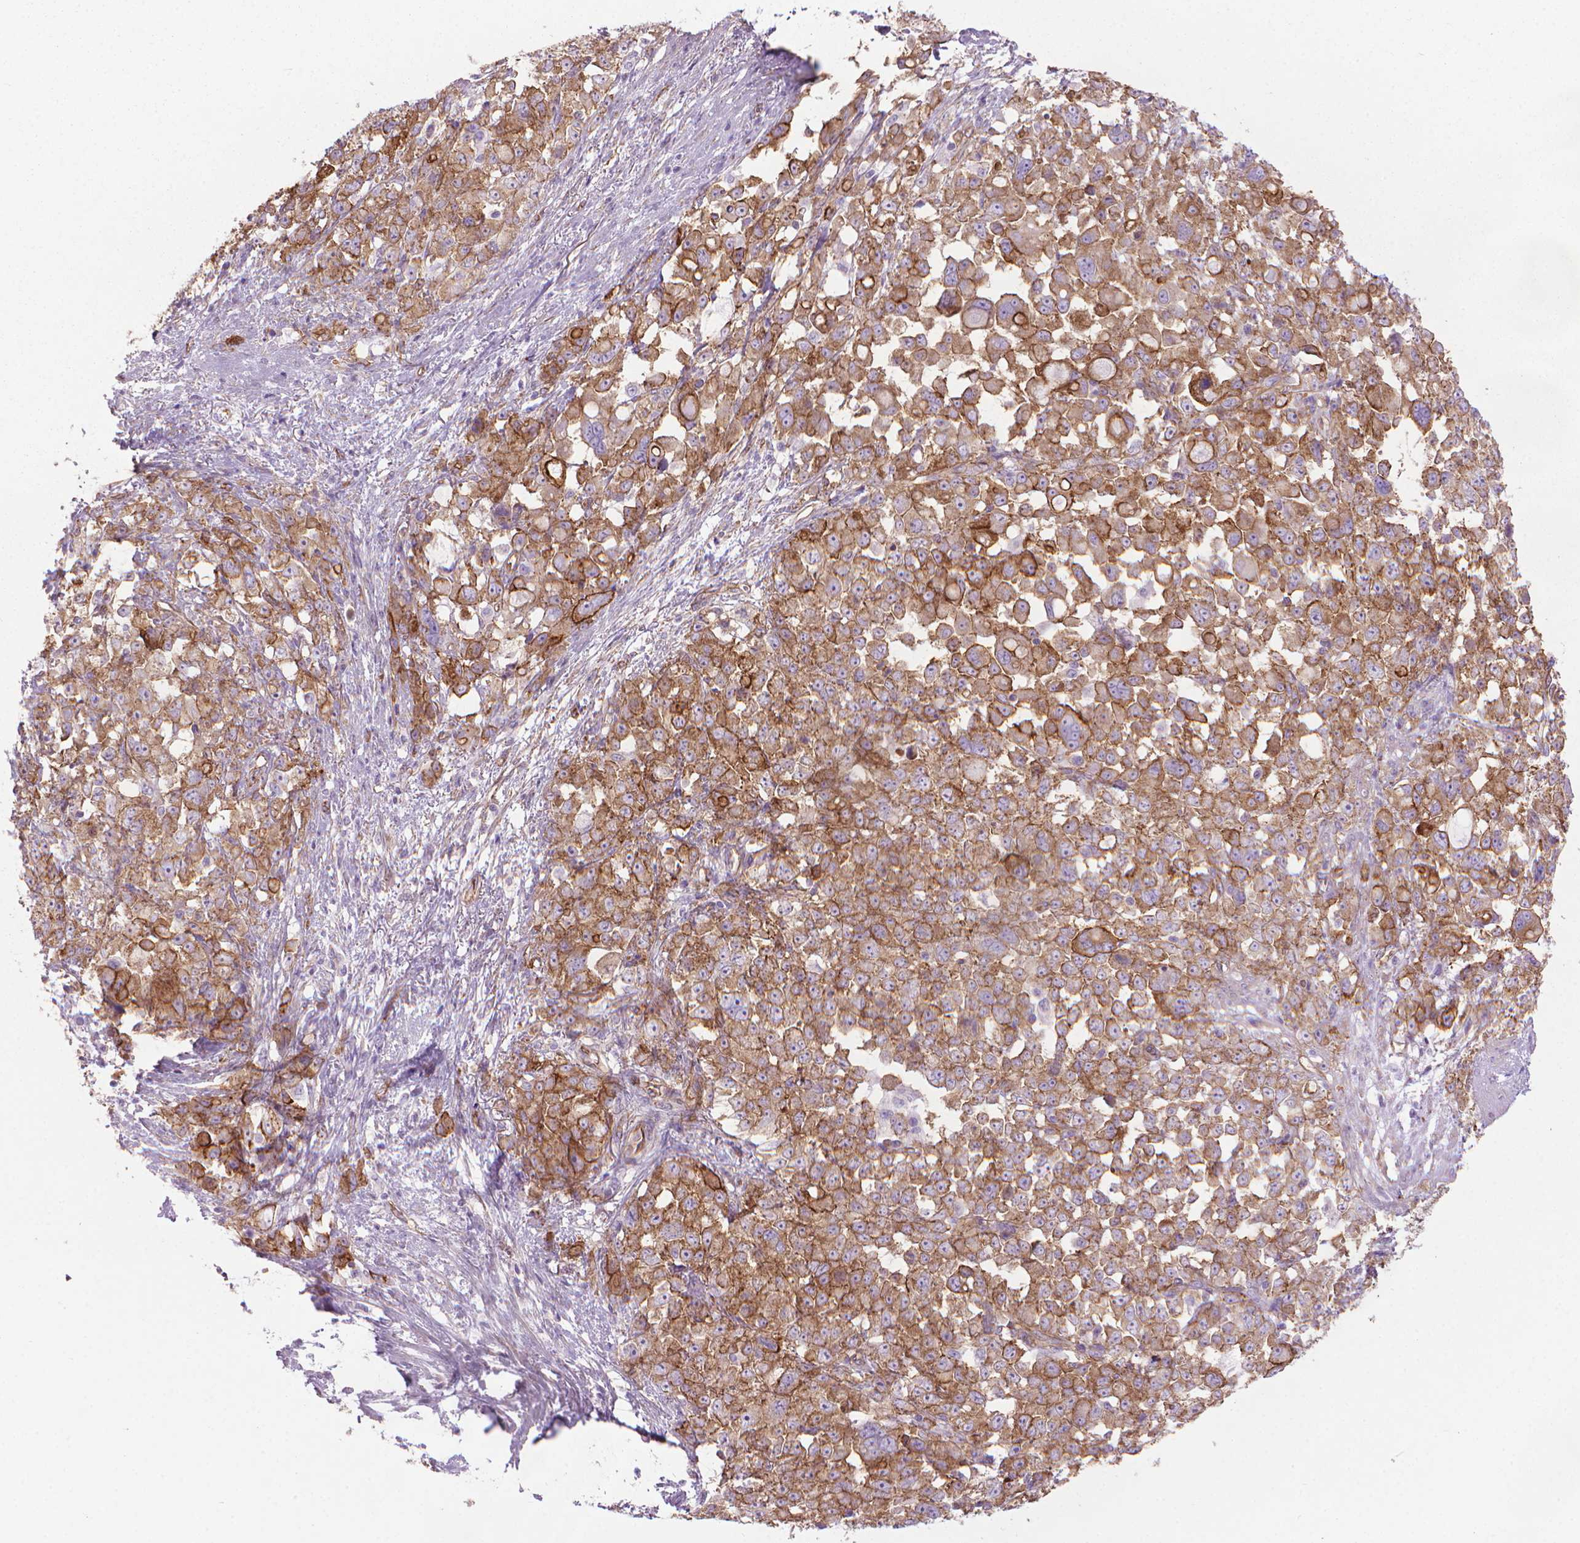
{"staining": {"intensity": "moderate", "quantity": ">75%", "location": "cytoplasmic/membranous"}, "tissue": "stomach cancer", "cell_type": "Tumor cells", "image_type": "cancer", "snomed": [{"axis": "morphology", "description": "Adenocarcinoma, NOS"}, {"axis": "topography", "description": "Stomach"}], "caption": "Immunohistochemical staining of human stomach adenocarcinoma demonstrates medium levels of moderate cytoplasmic/membranous protein staining in about >75% of tumor cells.", "gene": "TENT5A", "patient": {"sex": "female", "age": 76}}